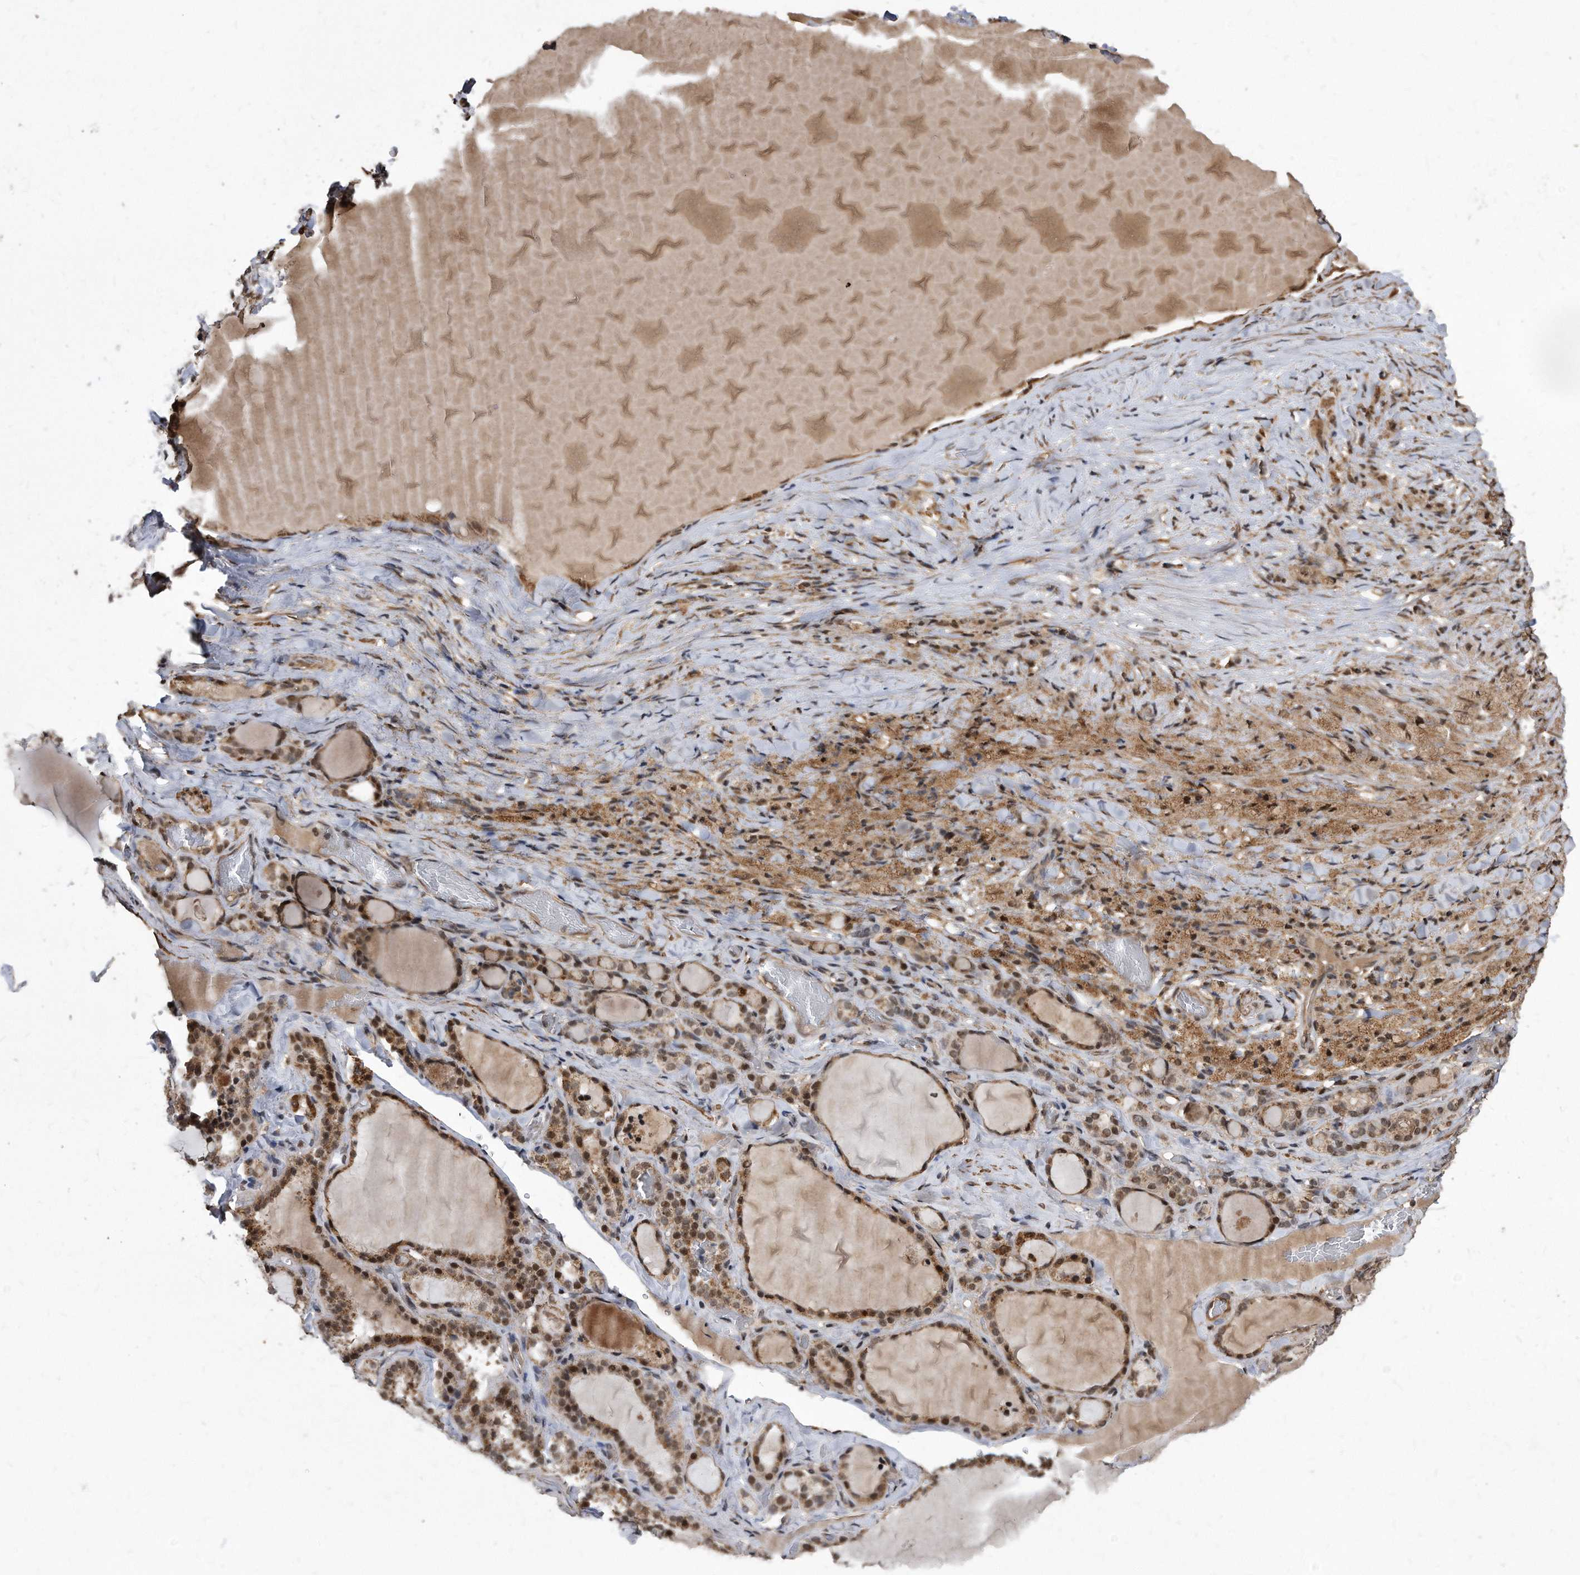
{"staining": {"intensity": "moderate", "quantity": ">75%", "location": "cytoplasmic/membranous,nuclear"}, "tissue": "thyroid gland", "cell_type": "Glandular cells", "image_type": "normal", "snomed": [{"axis": "morphology", "description": "Normal tissue, NOS"}, {"axis": "topography", "description": "Thyroid gland"}], "caption": "Moderate cytoplasmic/membranous,nuclear protein expression is identified in about >75% of glandular cells in thyroid gland.", "gene": "DUSP22", "patient": {"sex": "female", "age": 22}}